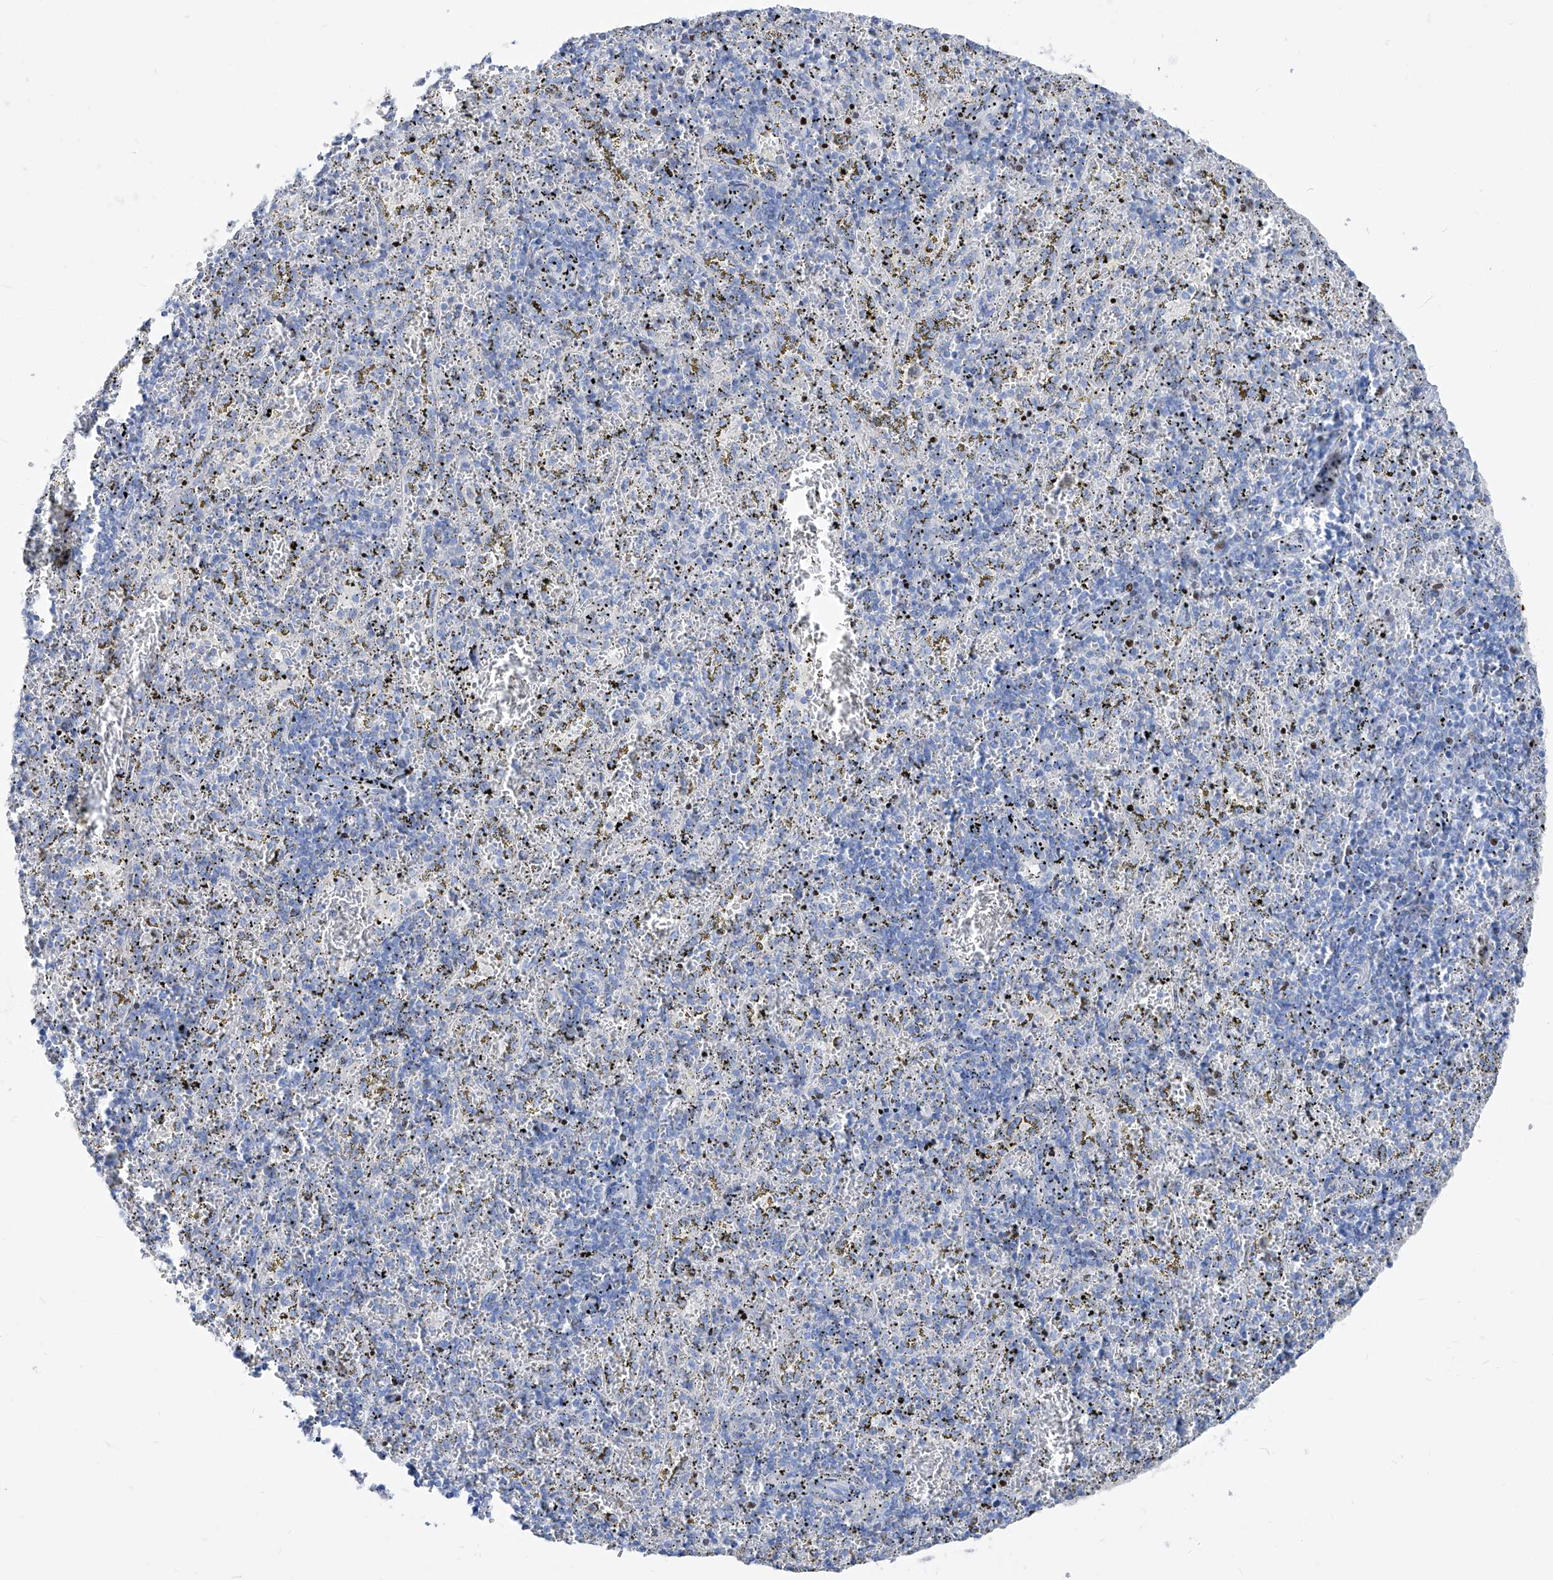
{"staining": {"intensity": "negative", "quantity": "none", "location": "none"}, "tissue": "spleen", "cell_type": "Cells in red pulp", "image_type": "normal", "snomed": [{"axis": "morphology", "description": "Normal tissue, NOS"}, {"axis": "topography", "description": "Spleen"}], "caption": "IHC histopathology image of benign spleen stained for a protein (brown), which demonstrates no staining in cells in red pulp. Nuclei are stained in blue.", "gene": "FRS3", "patient": {"sex": "male", "age": 11}}